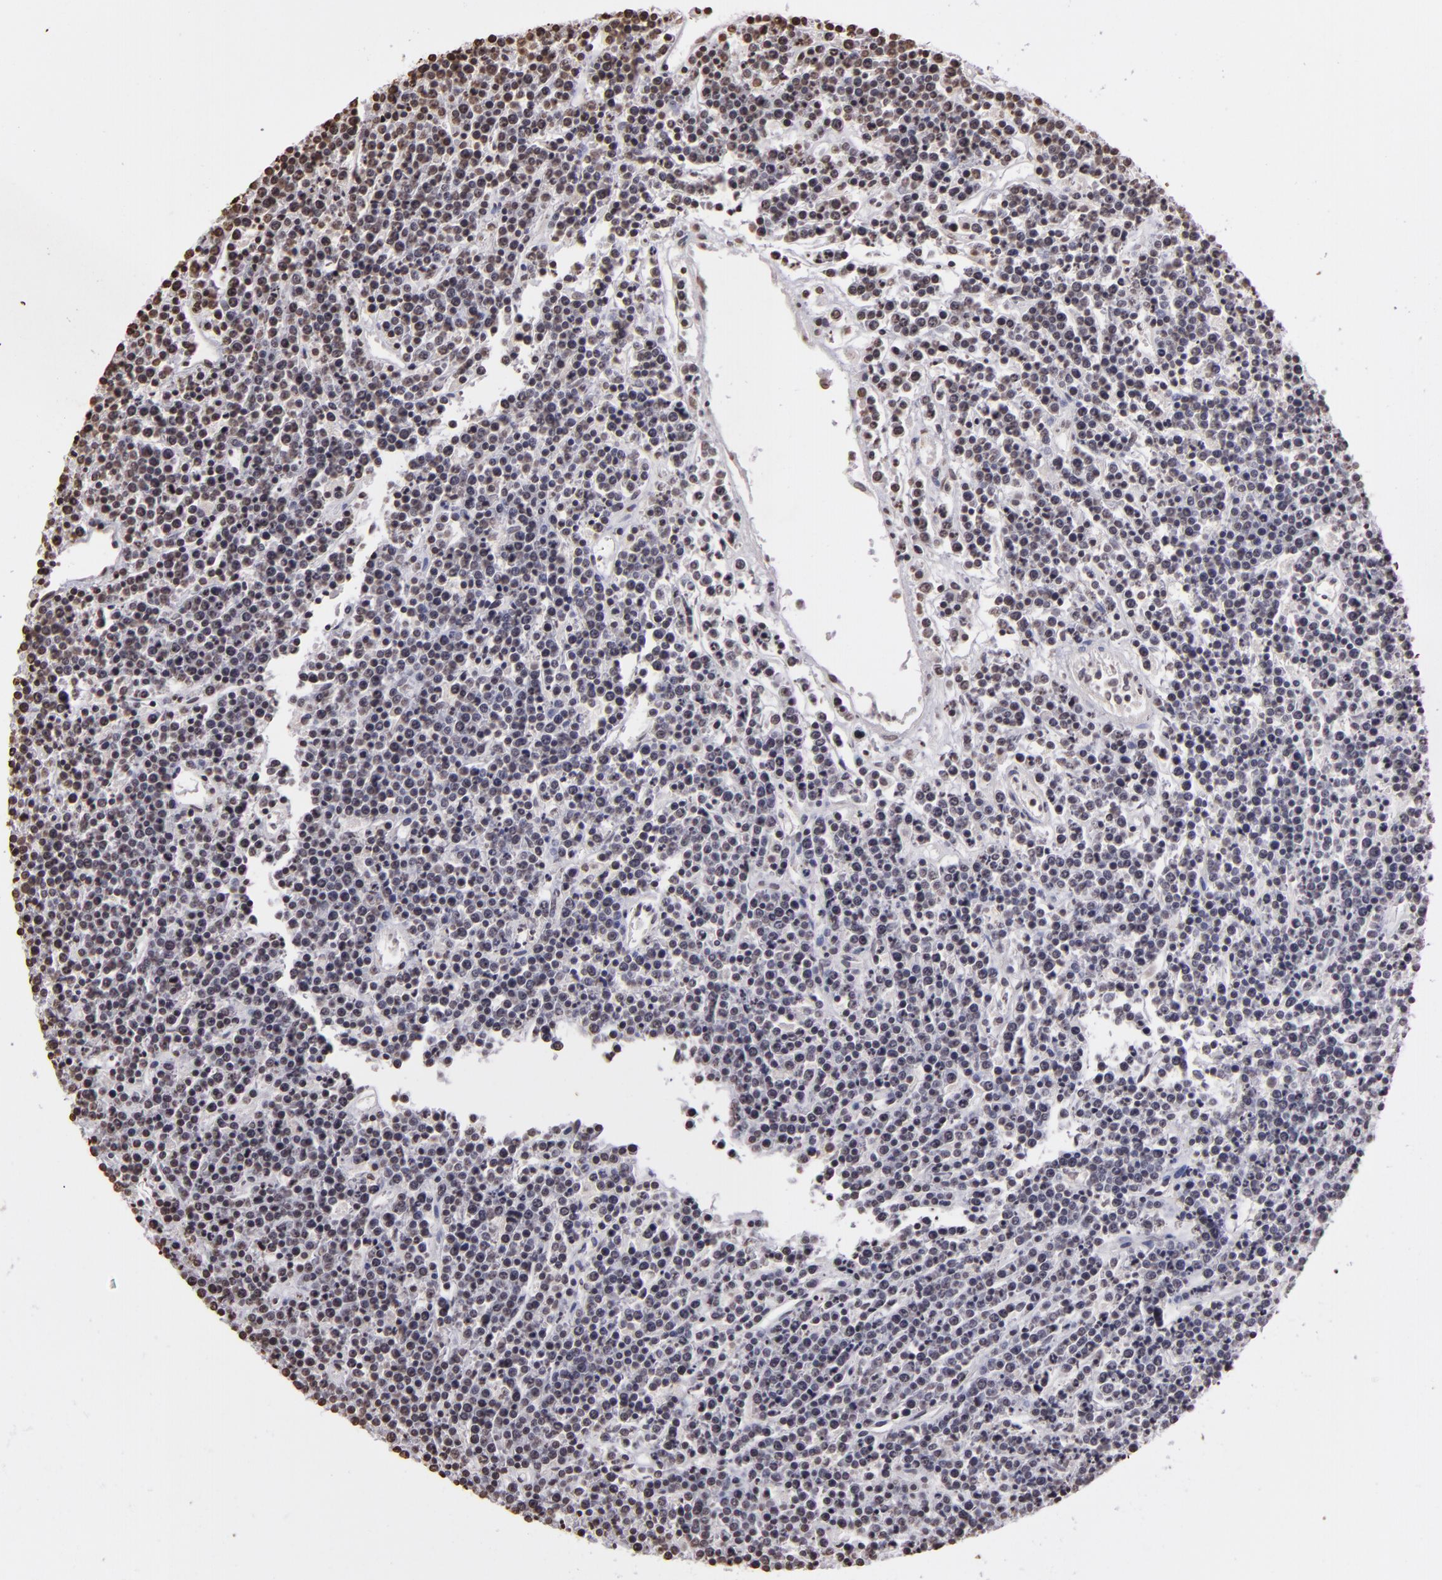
{"staining": {"intensity": "negative", "quantity": "none", "location": "none"}, "tissue": "lymphoma", "cell_type": "Tumor cells", "image_type": "cancer", "snomed": [{"axis": "morphology", "description": "Malignant lymphoma, non-Hodgkin's type, High grade"}, {"axis": "topography", "description": "Ovary"}], "caption": "Tumor cells show no significant protein positivity in high-grade malignant lymphoma, non-Hodgkin's type. The staining is performed using DAB (3,3'-diaminobenzidine) brown chromogen with nuclei counter-stained in using hematoxylin.", "gene": "THRB", "patient": {"sex": "female", "age": 56}}